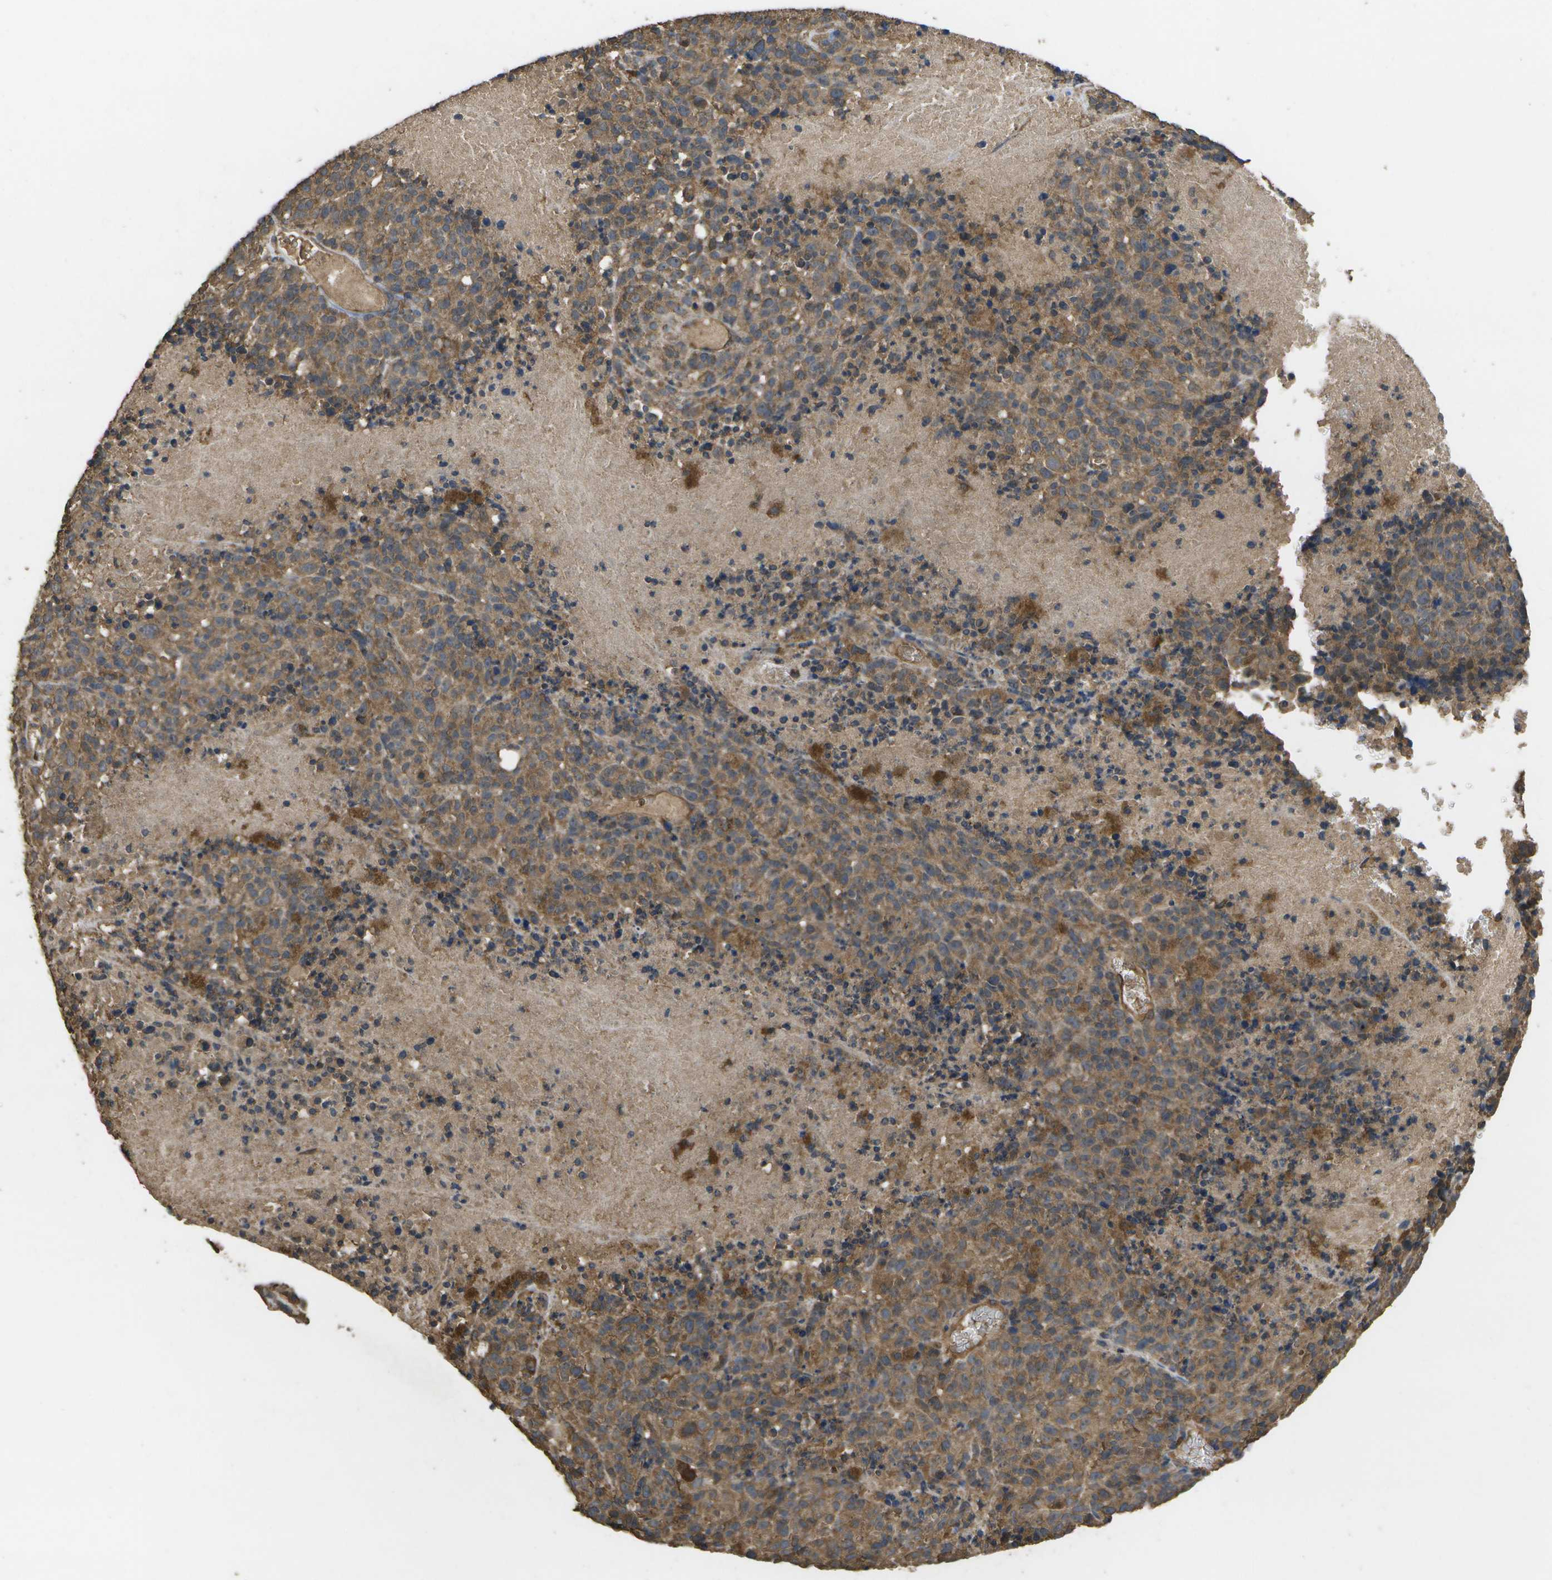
{"staining": {"intensity": "moderate", "quantity": ">75%", "location": "cytoplasmic/membranous"}, "tissue": "melanoma", "cell_type": "Tumor cells", "image_type": "cancer", "snomed": [{"axis": "morphology", "description": "Malignant melanoma, Metastatic site"}, {"axis": "topography", "description": "Cerebral cortex"}], "caption": "The photomicrograph shows a brown stain indicating the presence of a protein in the cytoplasmic/membranous of tumor cells in malignant melanoma (metastatic site).", "gene": "SACS", "patient": {"sex": "female", "age": 52}}